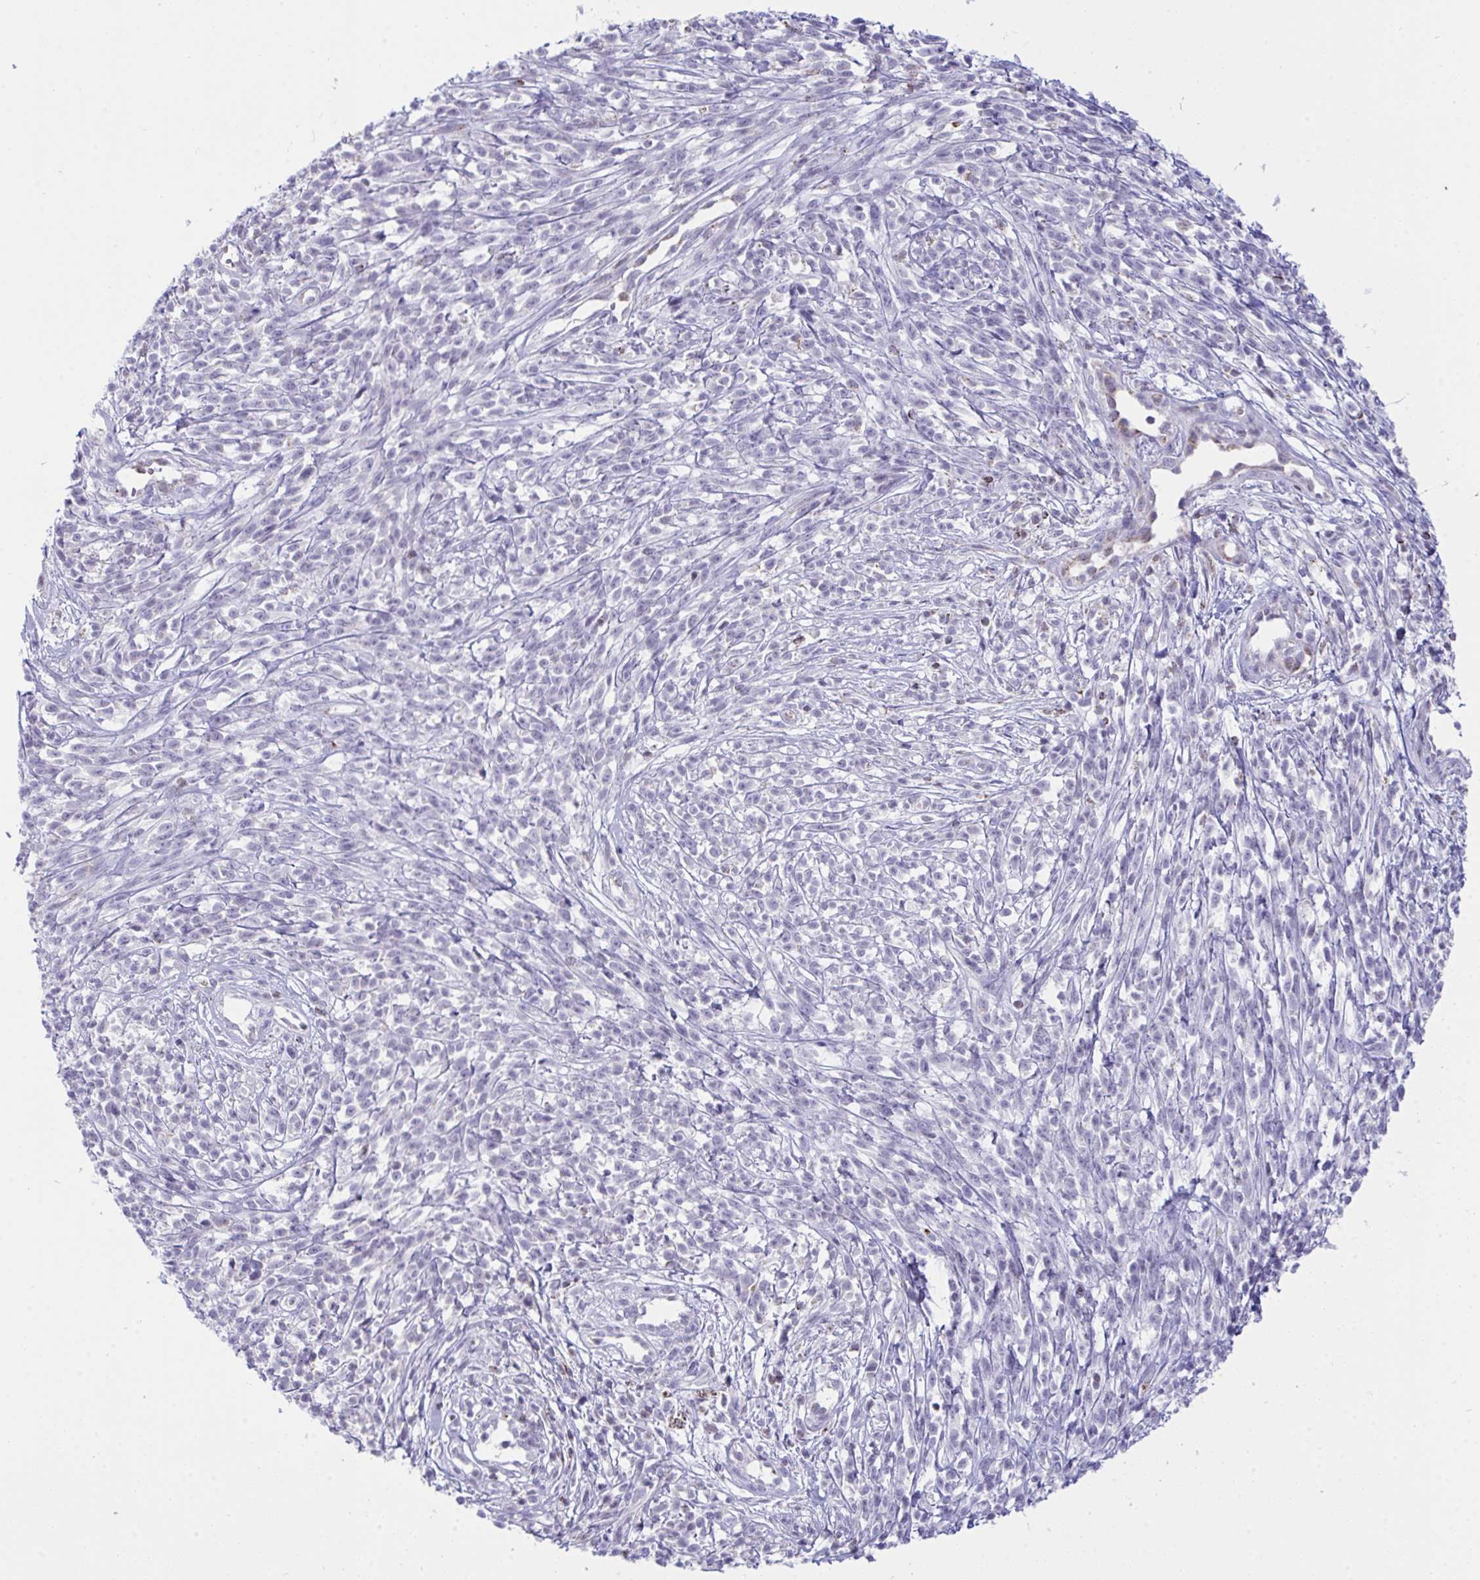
{"staining": {"intensity": "negative", "quantity": "none", "location": "none"}, "tissue": "melanoma", "cell_type": "Tumor cells", "image_type": "cancer", "snomed": [{"axis": "morphology", "description": "Malignant melanoma, NOS"}, {"axis": "topography", "description": "Skin"}, {"axis": "topography", "description": "Skin of trunk"}], "caption": "Micrograph shows no significant protein expression in tumor cells of malignant melanoma.", "gene": "PLA2G12B", "patient": {"sex": "male", "age": 74}}